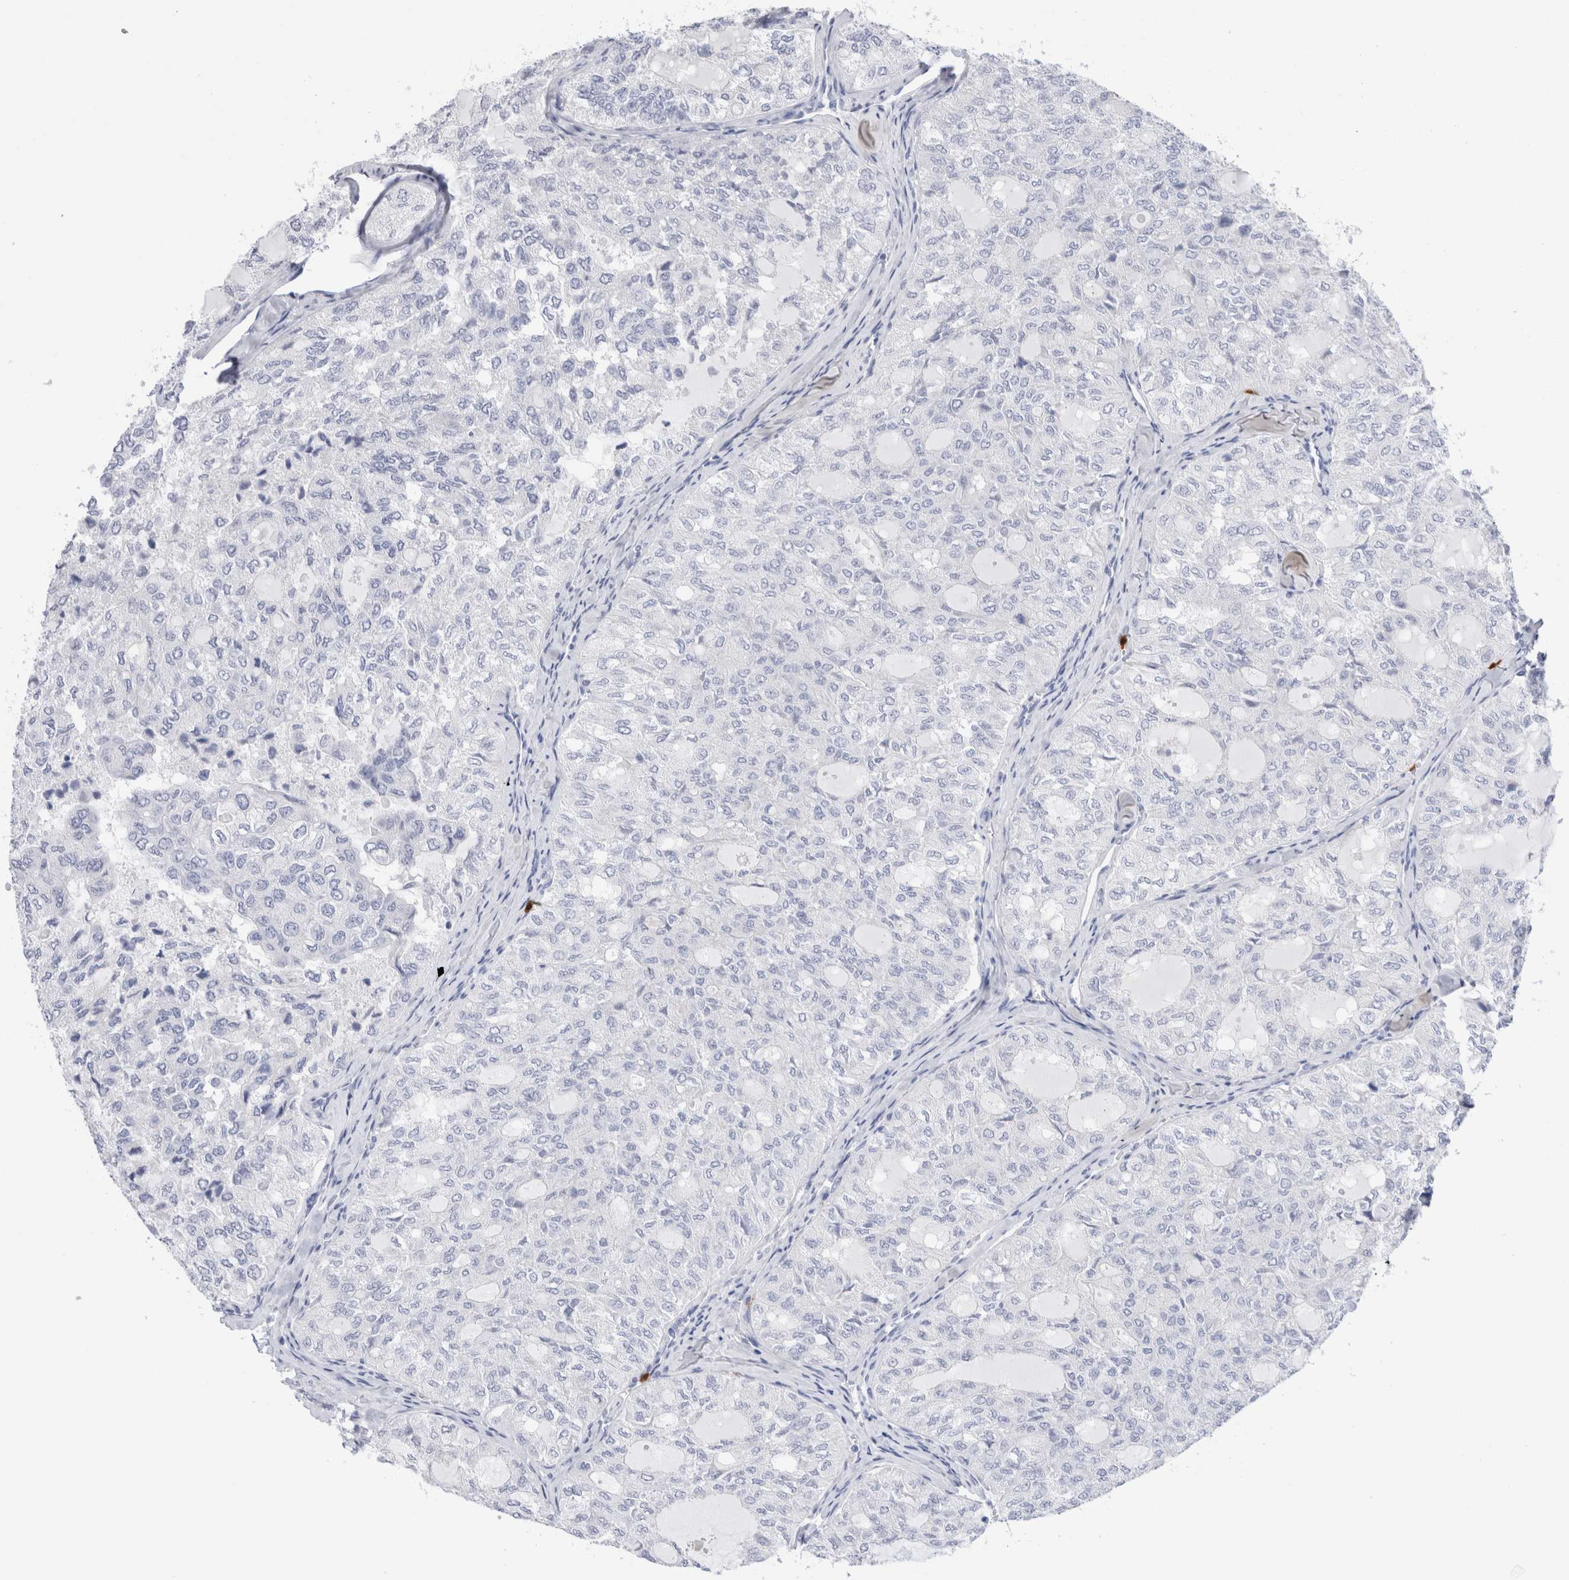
{"staining": {"intensity": "negative", "quantity": "none", "location": "none"}, "tissue": "thyroid cancer", "cell_type": "Tumor cells", "image_type": "cancer", "snomed": [{"axis": "morphology", "description": "Follicular adenoma carcinoma, NOS"}, {"axis": "topography", "description": "Thyroid gland"}], "caption": "Immunohistochemistry (IHC) photomicrograph of neoplastic tissue: follicular adenoma carcinoma (thyroid) stained with DAB (3,3'-diaminobenzidine) exhibits no significant protein positivity in tumor cells. (Stains: DAB IHC with hematoxylin counter stain, Microscopy: brightfield microscopy at high magnification).", "gene": "SLC10A5", "patient": {"sex": "male", "age": 75}}